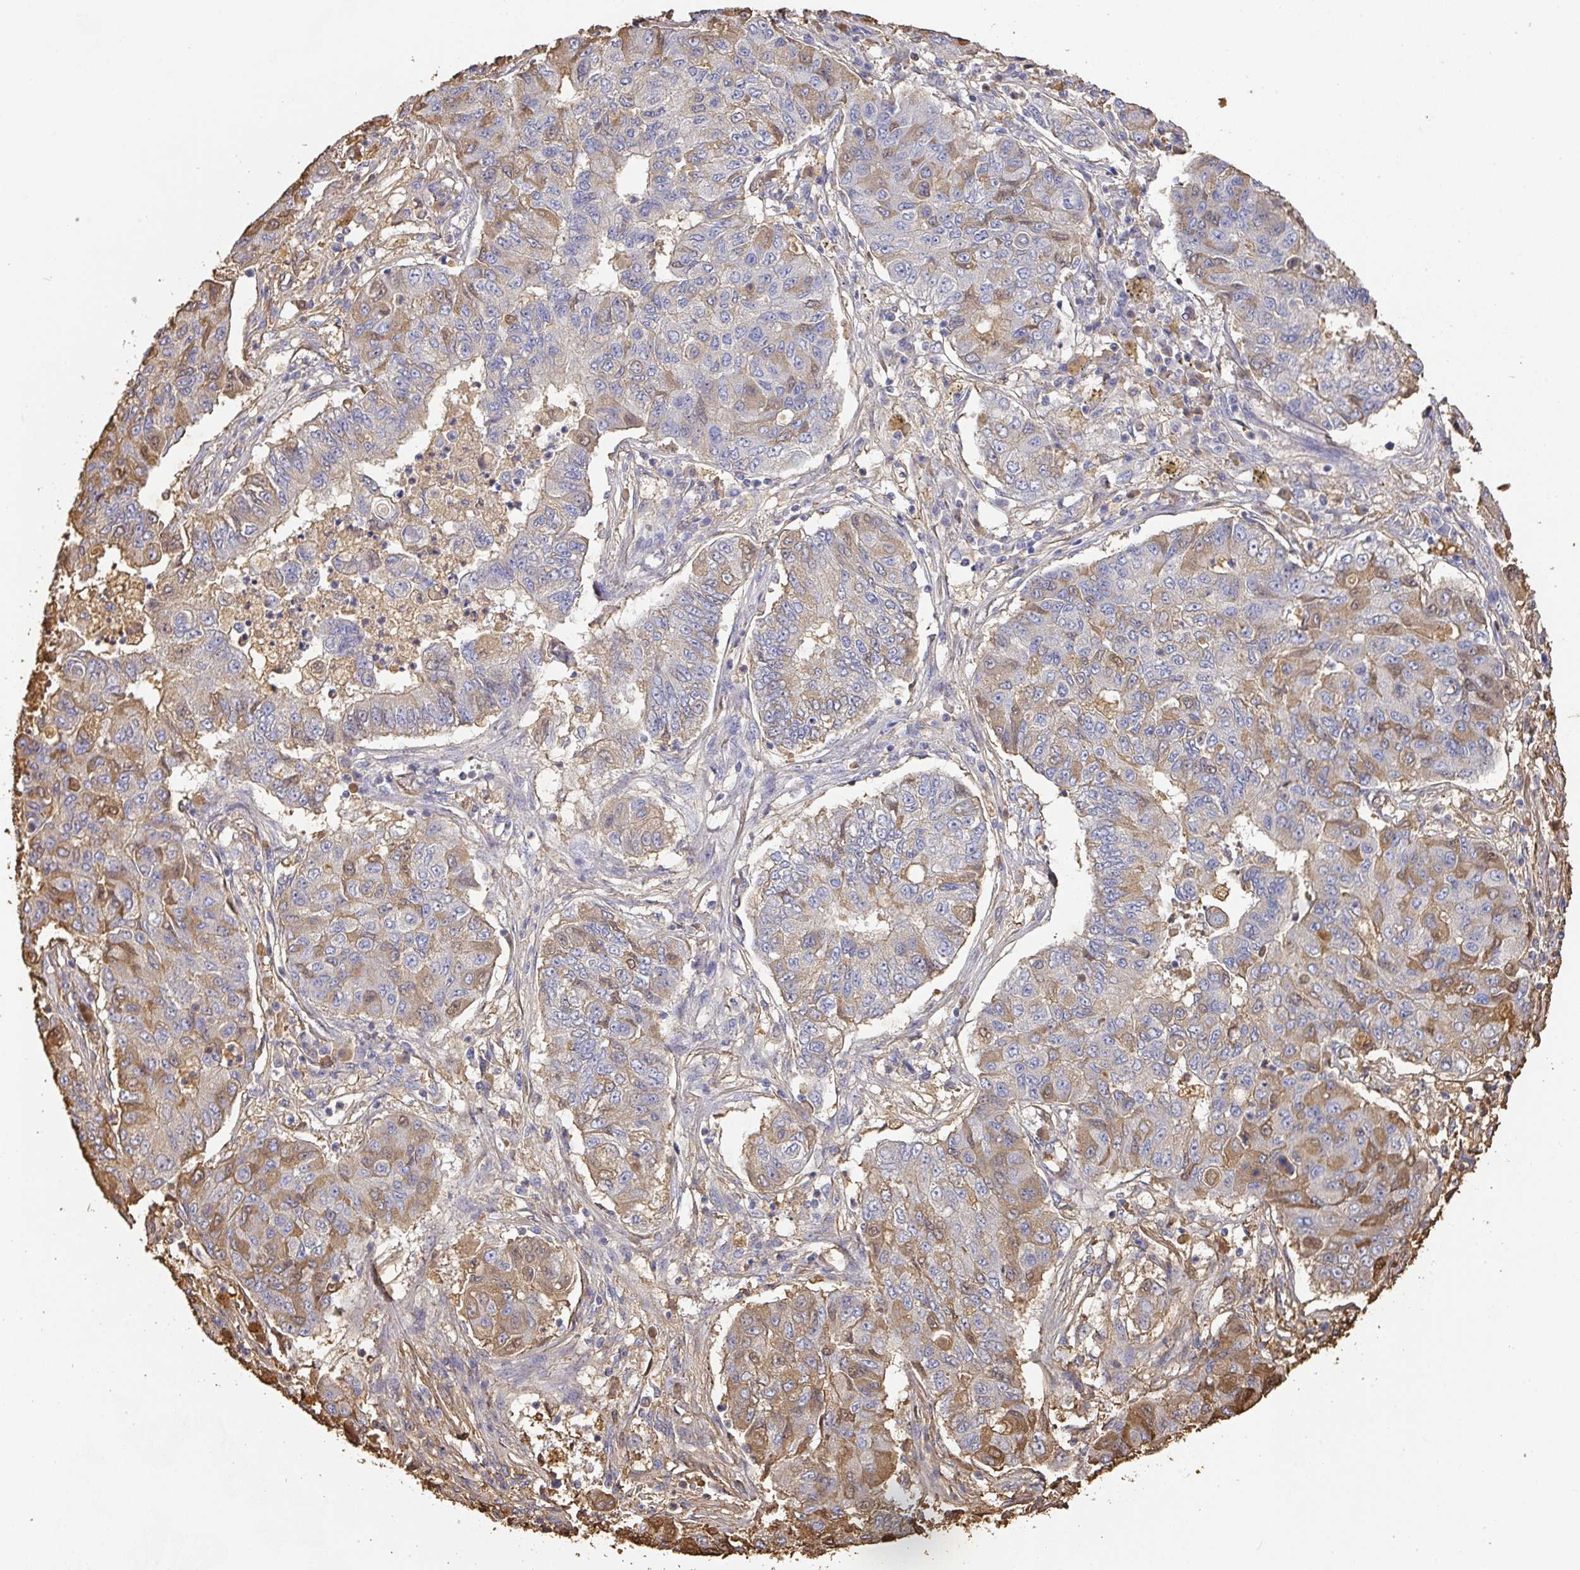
{"staining": {"intensity": "moderate", "quantity": "<25%", "location": "cytoplasmic/membranous"}, "tissue": "lung cancer", "cell_type": "Tumor cells", "image_type": "cancer", "snomed": [{"axis": "morphology", "description": "Squamous cell carcinoma, NOS"}, {"axis": "topography", "description": "Lung"}], "caption": "A brown stain highlights moderate cytoplasmic/membranous staining of a protein in lung squamous cell carcinoma tumor cells.", "gene": "ALB", "patient": {"sex": "male", "age": 74}}